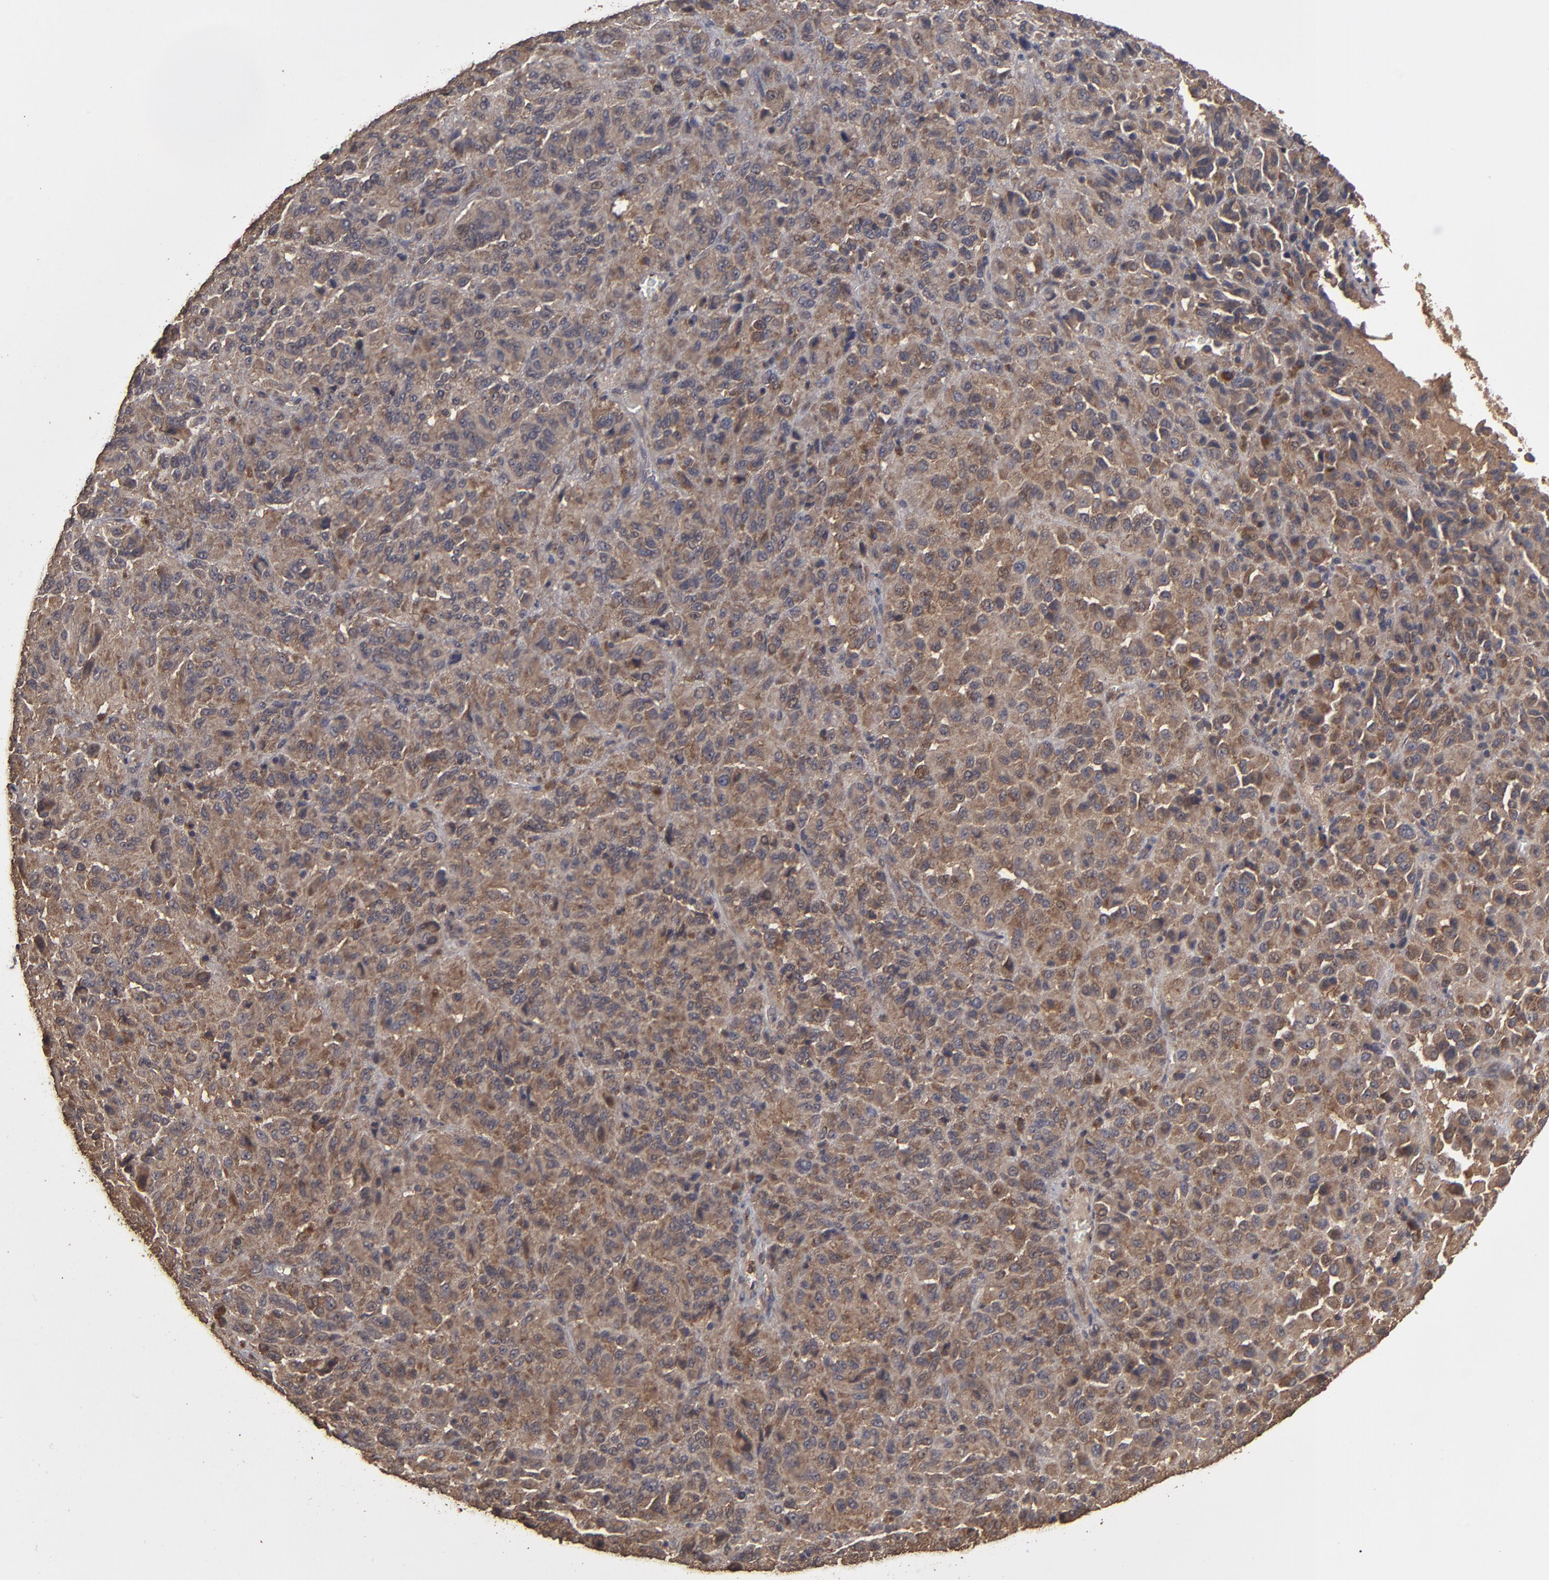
{"staining": {"intensity": "moderate", "quantity": ">75%", "location": "cytoplasmic/membranous"}, "tissue": "melanoma", "cell_type": "Tumor cells", "image_type": "cancer", "snomed": [{"axis": "morphology", "description": "Malignant melanoma, Metastatic site"}, {"axis": "topography", "description": "Lung"}], "caption": "Moderate cytoplasmic/membranous expression is present in about >75% of tumor cells in melanoma. (DAB = brown stain, brightfield microscopy at high magnification).", "gene": "MMP2", "patient": {"sex": "male", "age": 64}}